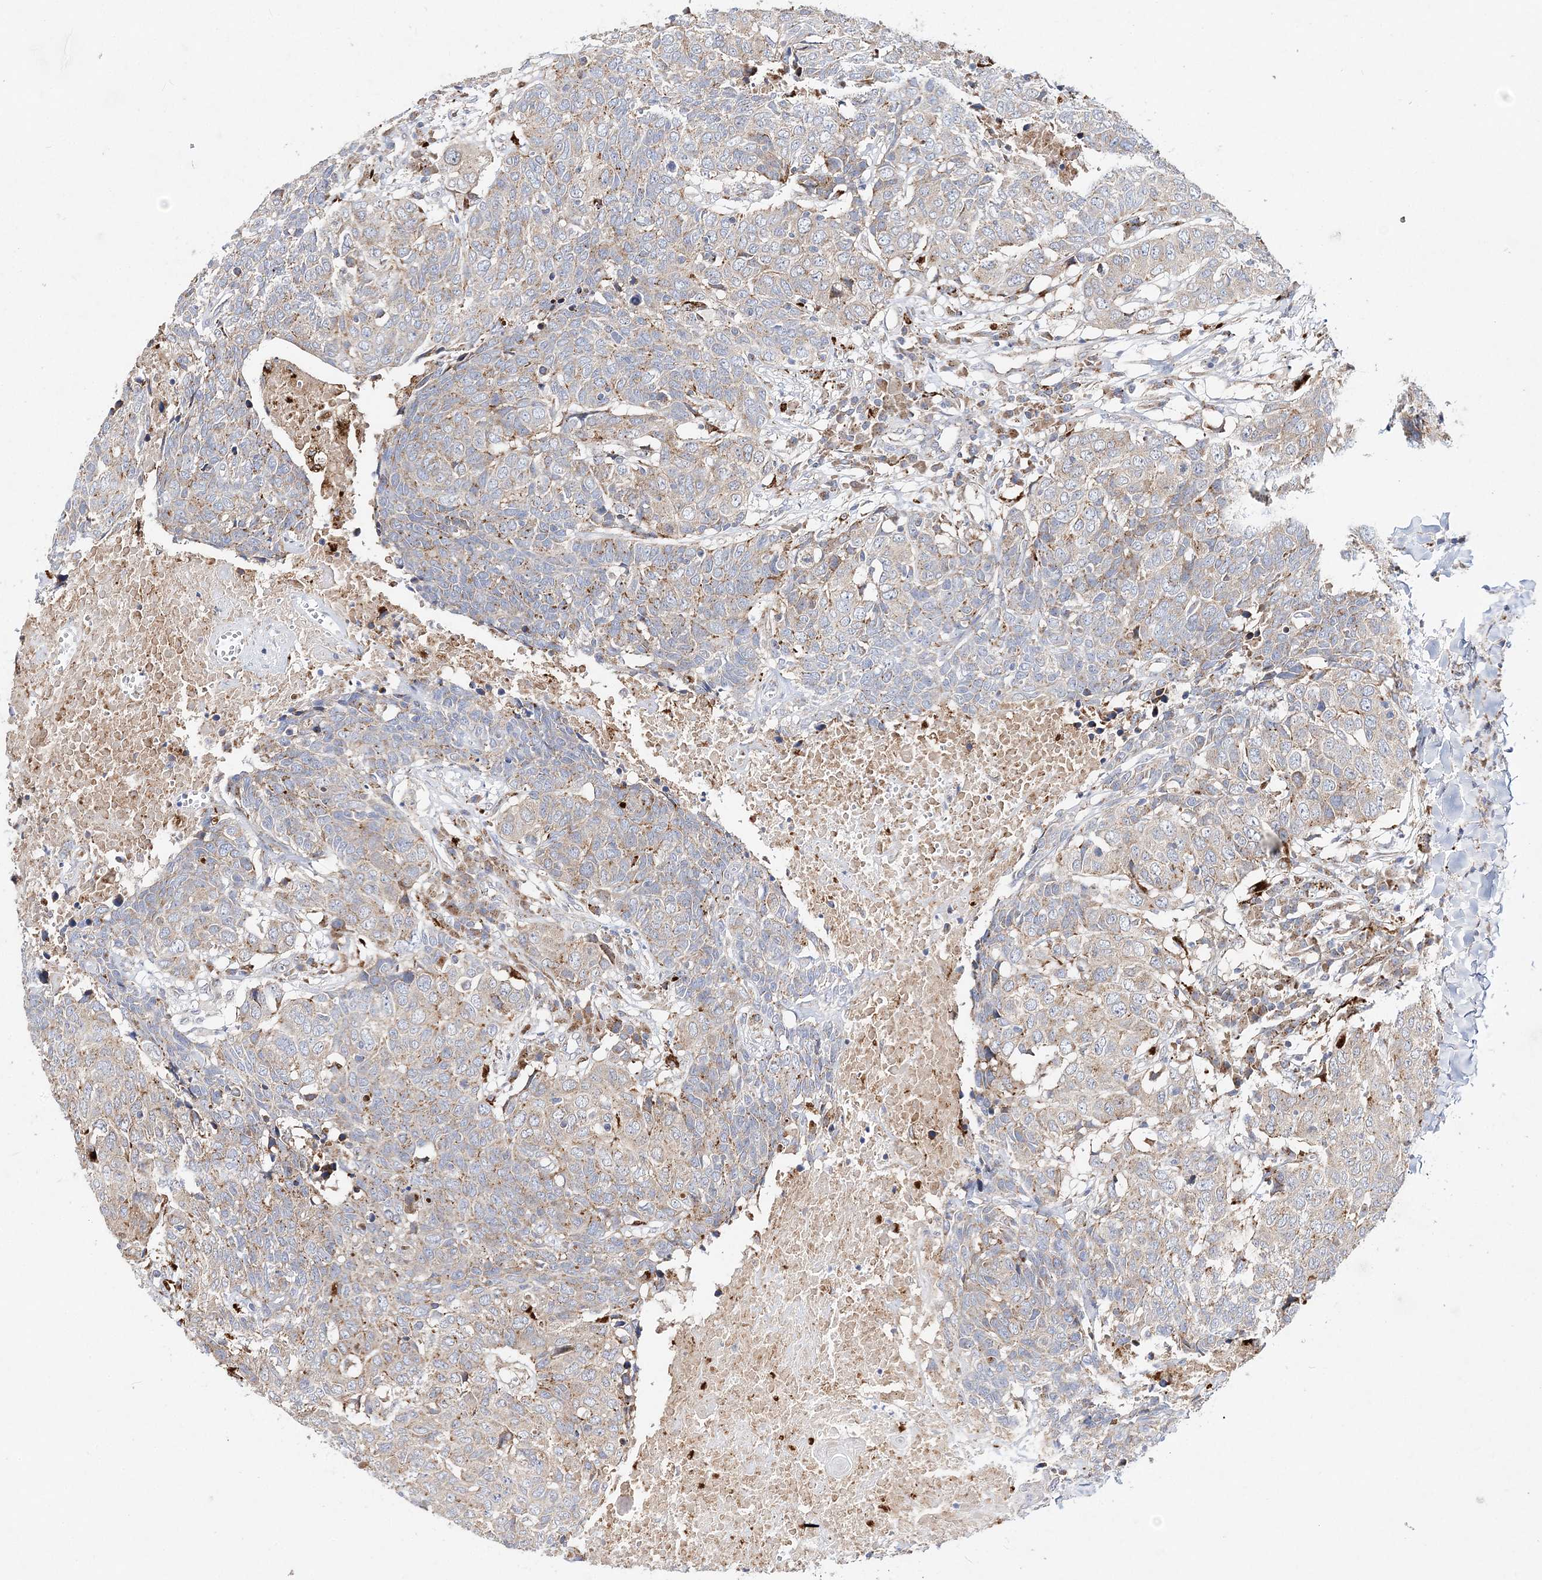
{"staining": {"intensity": "weak", "quantity": "25%-75%", "location": "cytoplasmic/membranous"}, "tissue": "head and neck cancer", "cell_type": "Tumor cells", "image_type": "cancer", "snomed": [{"axis": "morphology", "description": "Squamous cell carcinoma, NOS"}, {"axis": "topography", "description": "Head-Neck"}], "caption": "This image displays IHC staining of human squamous cell carcinoma (head and neck), with low weak cytoplasmic/membranous positivity in about 25%-75% of tumor cells.", "gene": "C3orf38", "patient": {"sex": "male", "age": 66}}